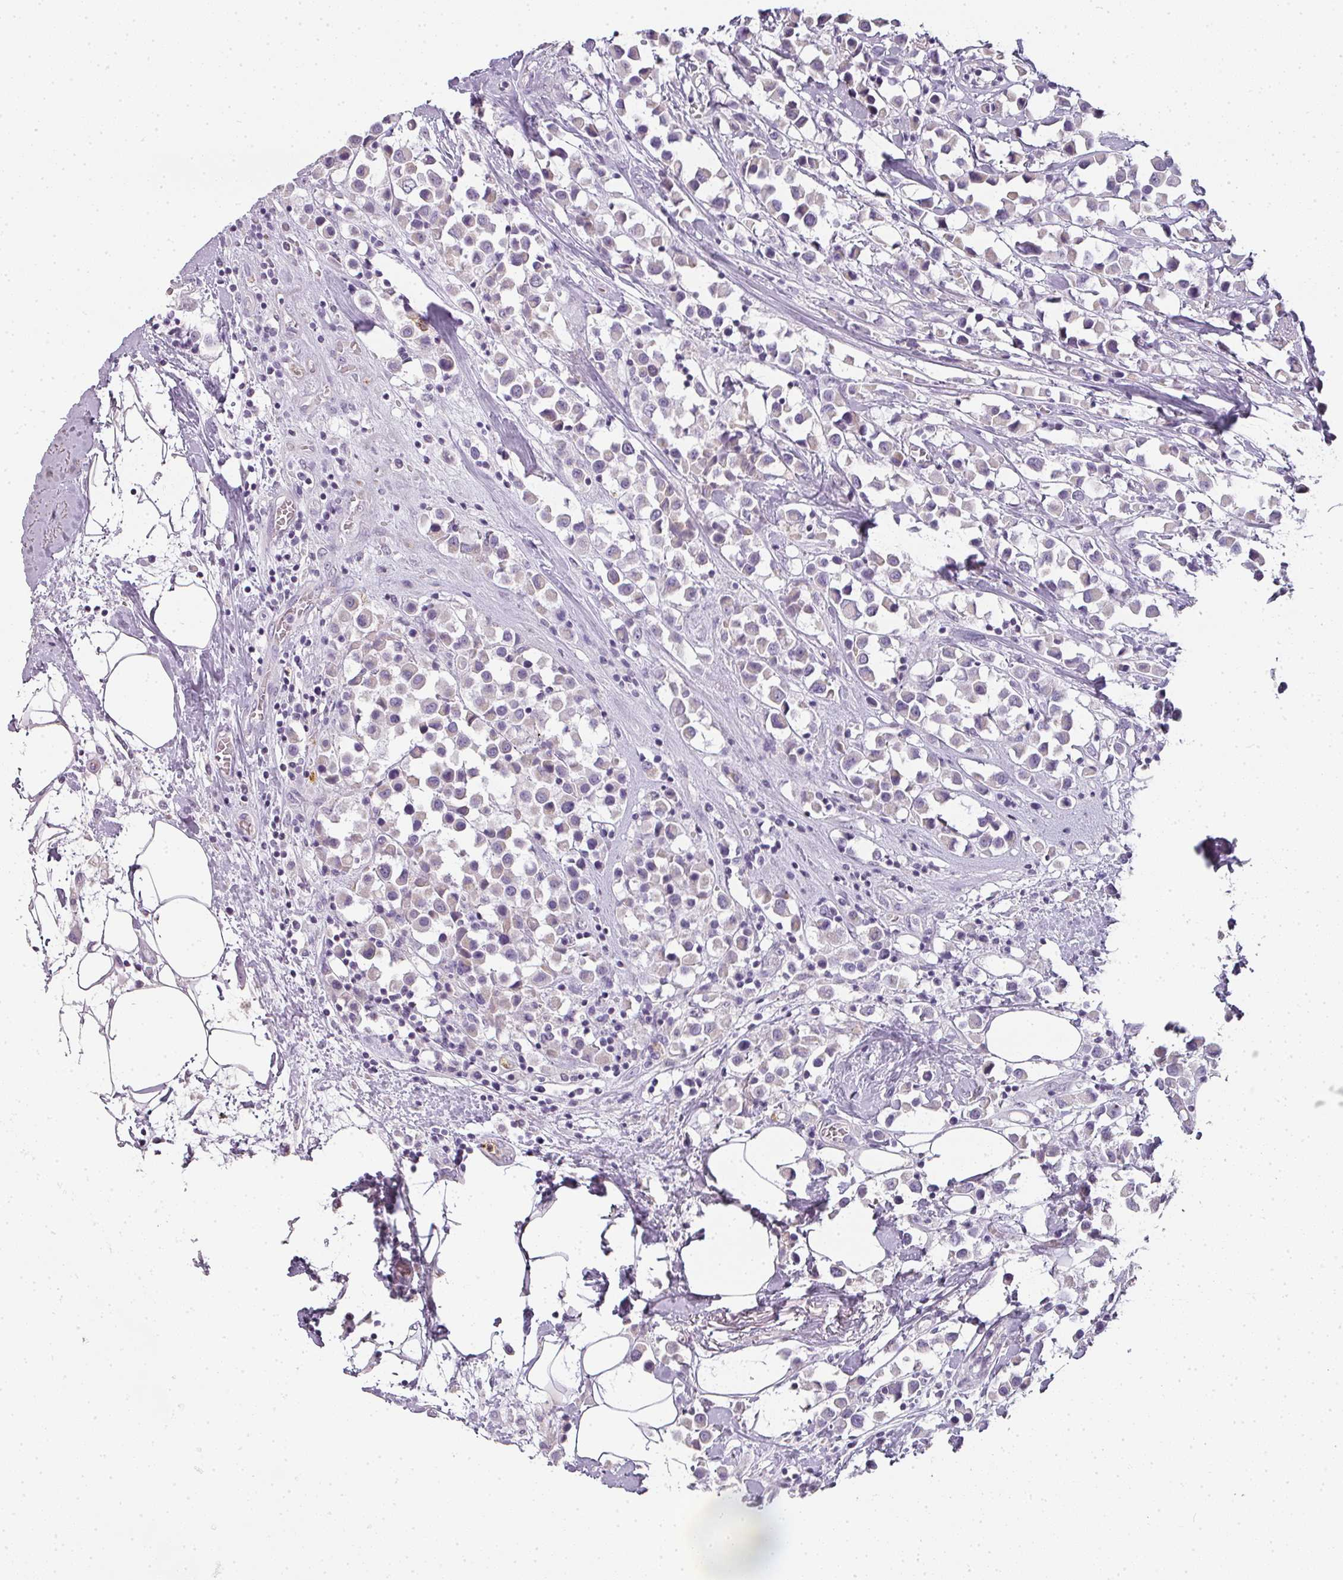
{"staining": {"intensity": "negative", "quantity": "none", "location": "none"}, "tissue": "breast cancer", "cell_type": "Tumor cells", "image_type": "cancer", "snomed": [{"axis": "morphology", "description": "Duct carcinoma"}, {"axis": "topography", "description": "Breast"}], "caption": "The photomicrograph demonstrates no staining of tumor cells in breast invasive ductal carcinoma.", "gene": "CAMP", "patient": {"sex": "female", "age": 61}}